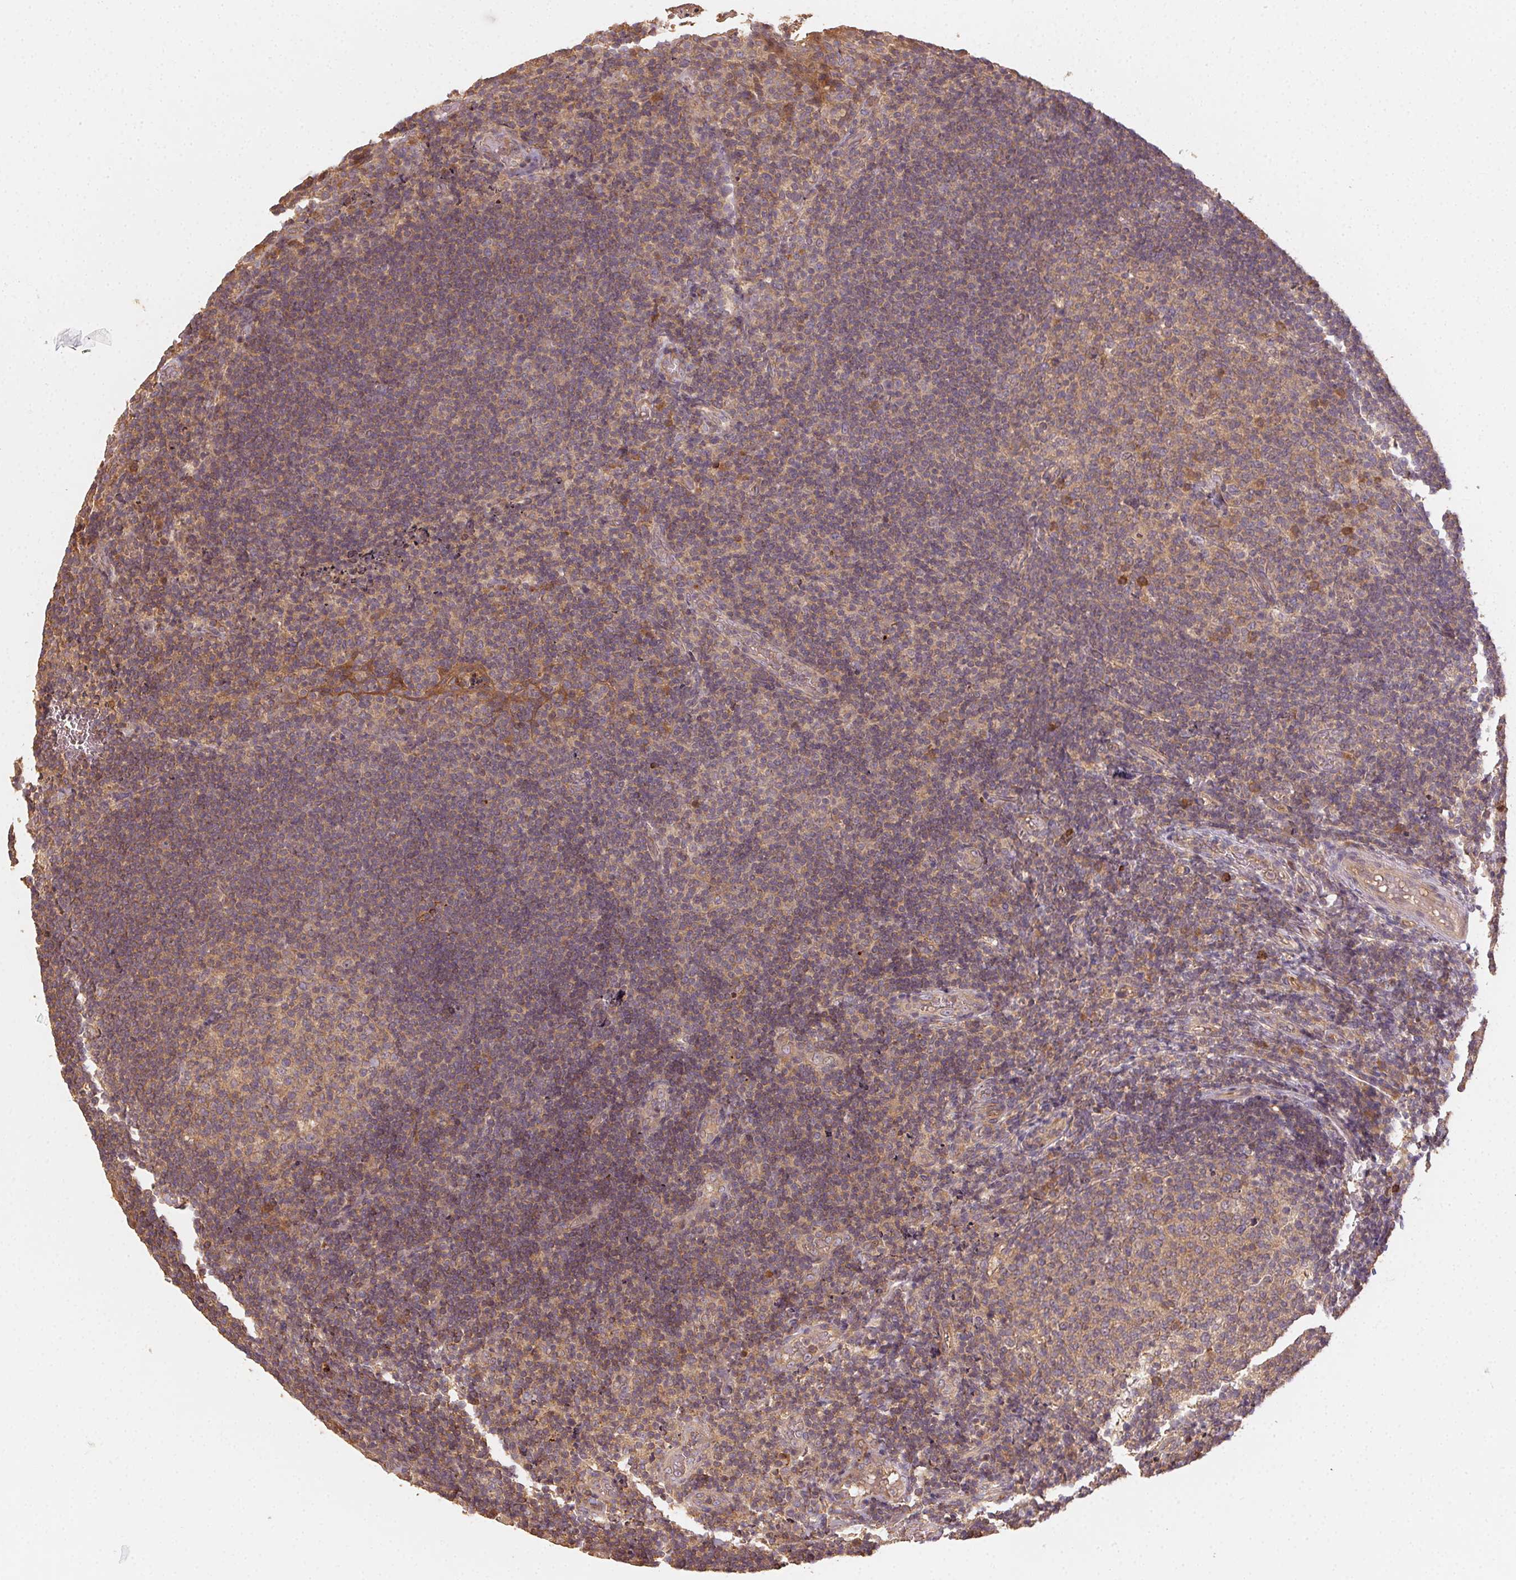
{"staining": {"intensity": "weak", "quantity": "25%-75%", "location": "cytoplasmic/membranous"}, "tissue": "tonsil", "cell_type": "Germinal center cells", "image_type": "normal", "snomed": [{"axis": "morphology", "description": "Normal tissue, NOS"}, {"axis": "topography", "description": "Tonsil"}], "caption": "Benign tonsil shows weak cytoplasmic/membranous positivity in about 25%-75% of germinal center cells, visualized by immunohistochemistry. The staining is performed using DAB brown chromogen to label protein expression. The nuclei are counter-stained blue using hematoxylin.", "gene": "RALA", "patient": {"sex": "female", "age": 10}}